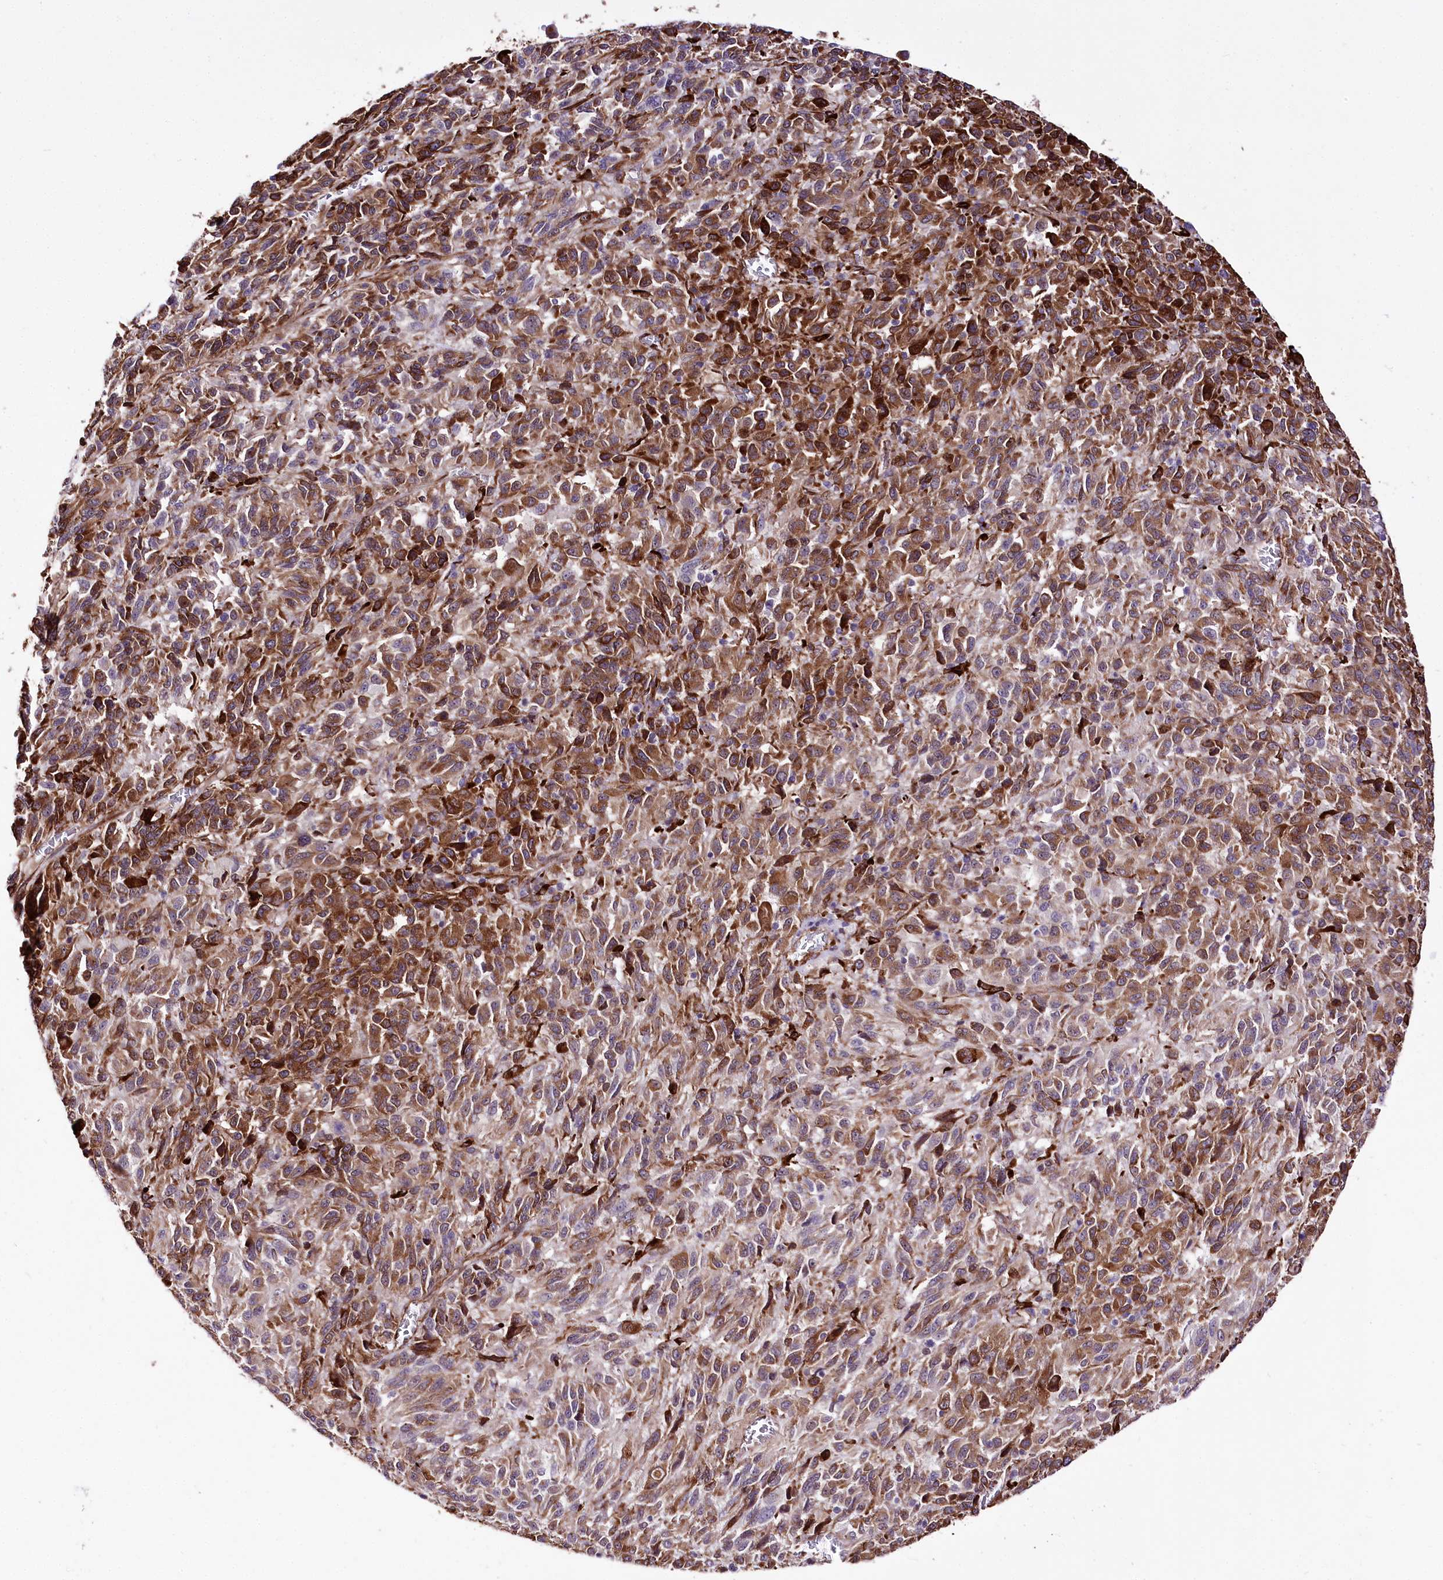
{"staining": {"intensity": "moderate", "quantity": ">75%", "location": "cytoplasmic/membranous"}, "tissue": "melanoma", "cell_type": "Tumor cells", "image_type": "cancer", "snomed": [{"axis": "morphology", "description": "Malignant melanoma, Metastatic site"}, {"axis": "topography", "description": "Lung"}], "caption": "This photomicrograph demonstrates immunohistochemistry (IHC) staining of human malignant melanoma (metastatic site), with medium moderate cytoplasmic/membranous expression in approximately >75% of tumor cells.", "gene": "WWC1", "patient": {"sex": "male", "age": 64}}